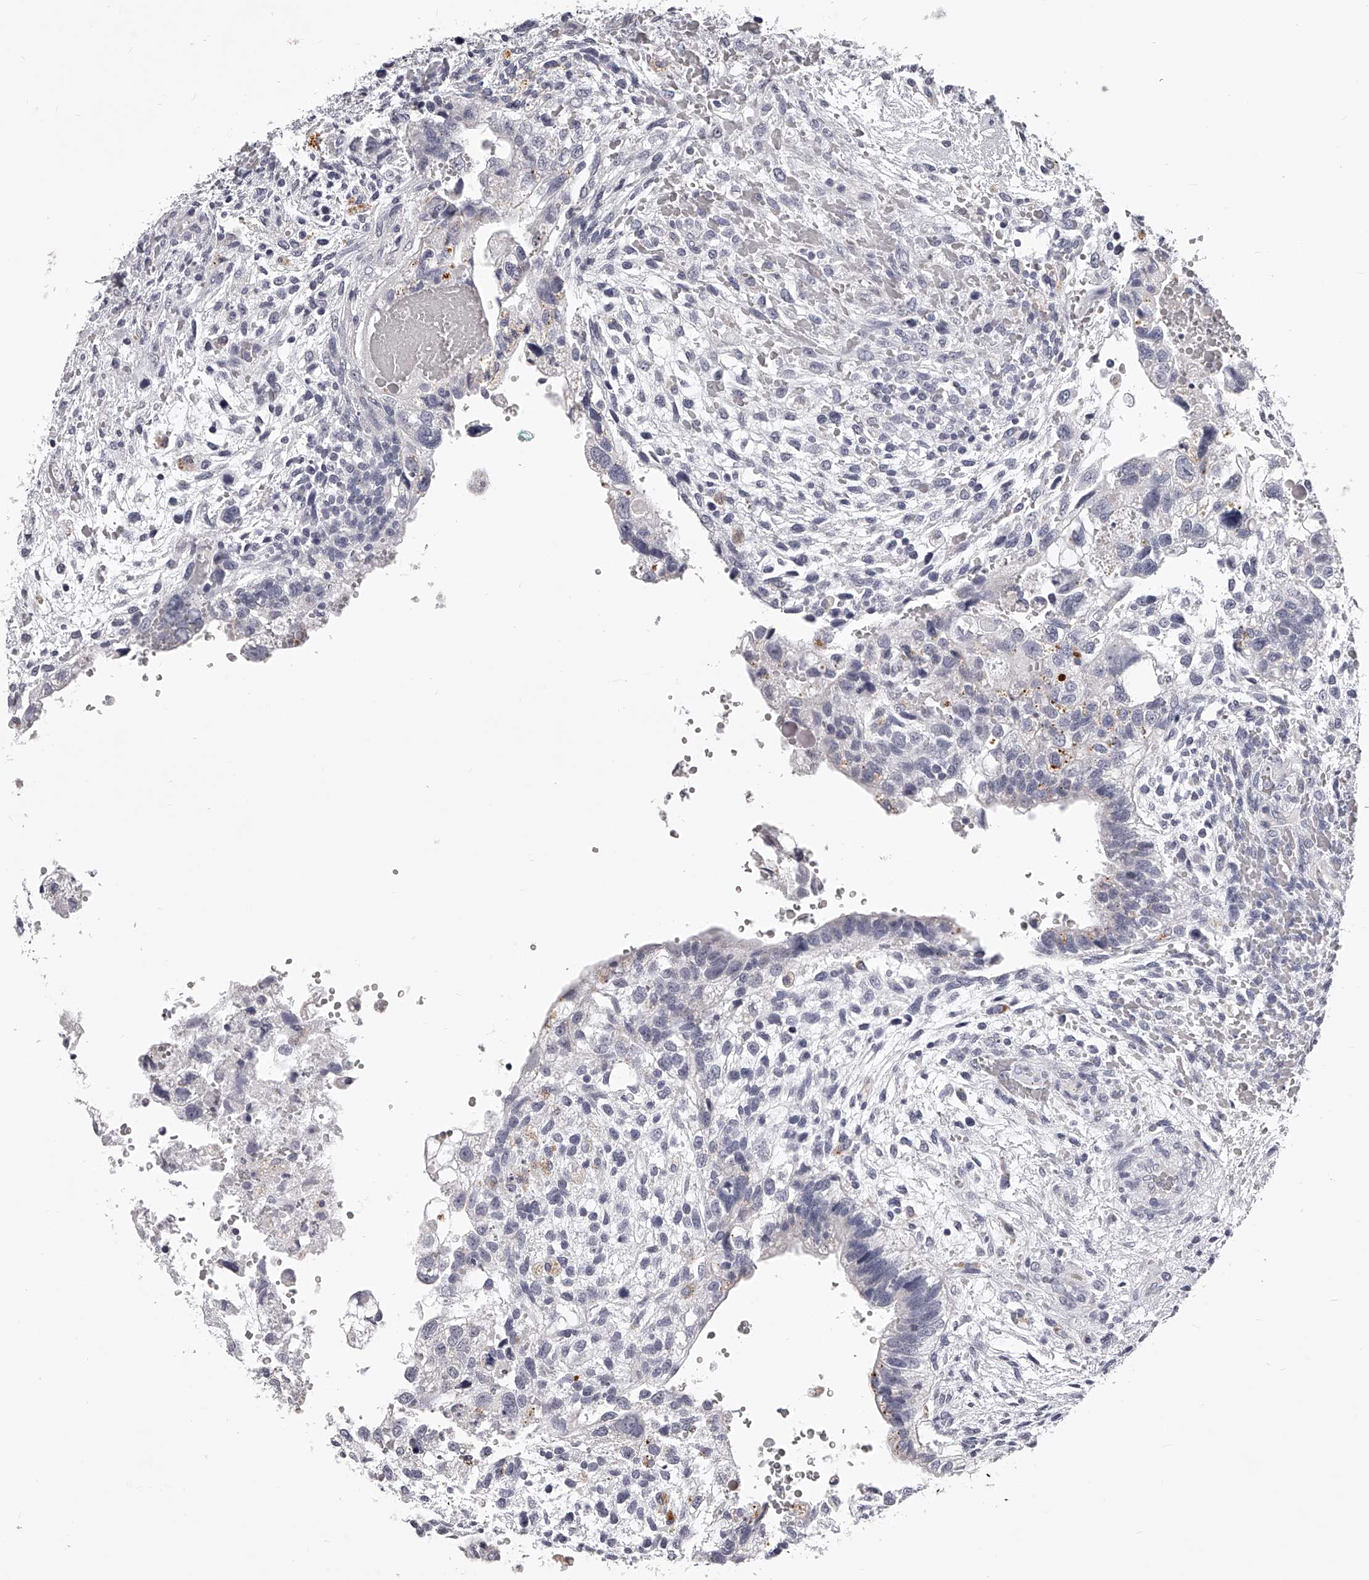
{"staining": {"intensity": "negative", "quantity": "none", "location": "none"}, "tissue": "testis cancer", "cell_type": "Tumor cells", "image_type": "cancer", "snomed": [{"axis": "morphology", "description": "Carcinoma, Embryonal, NOS"}, {"axis": "topography", "description": "Testis"}], "caption": "DAB immunohistochemical staining of human embryonal carcinoma (testis) exhibits no significant positivity in tumor cells.", "gene": "DMRT1", "patient": {"sex": "male", "age": 37}}